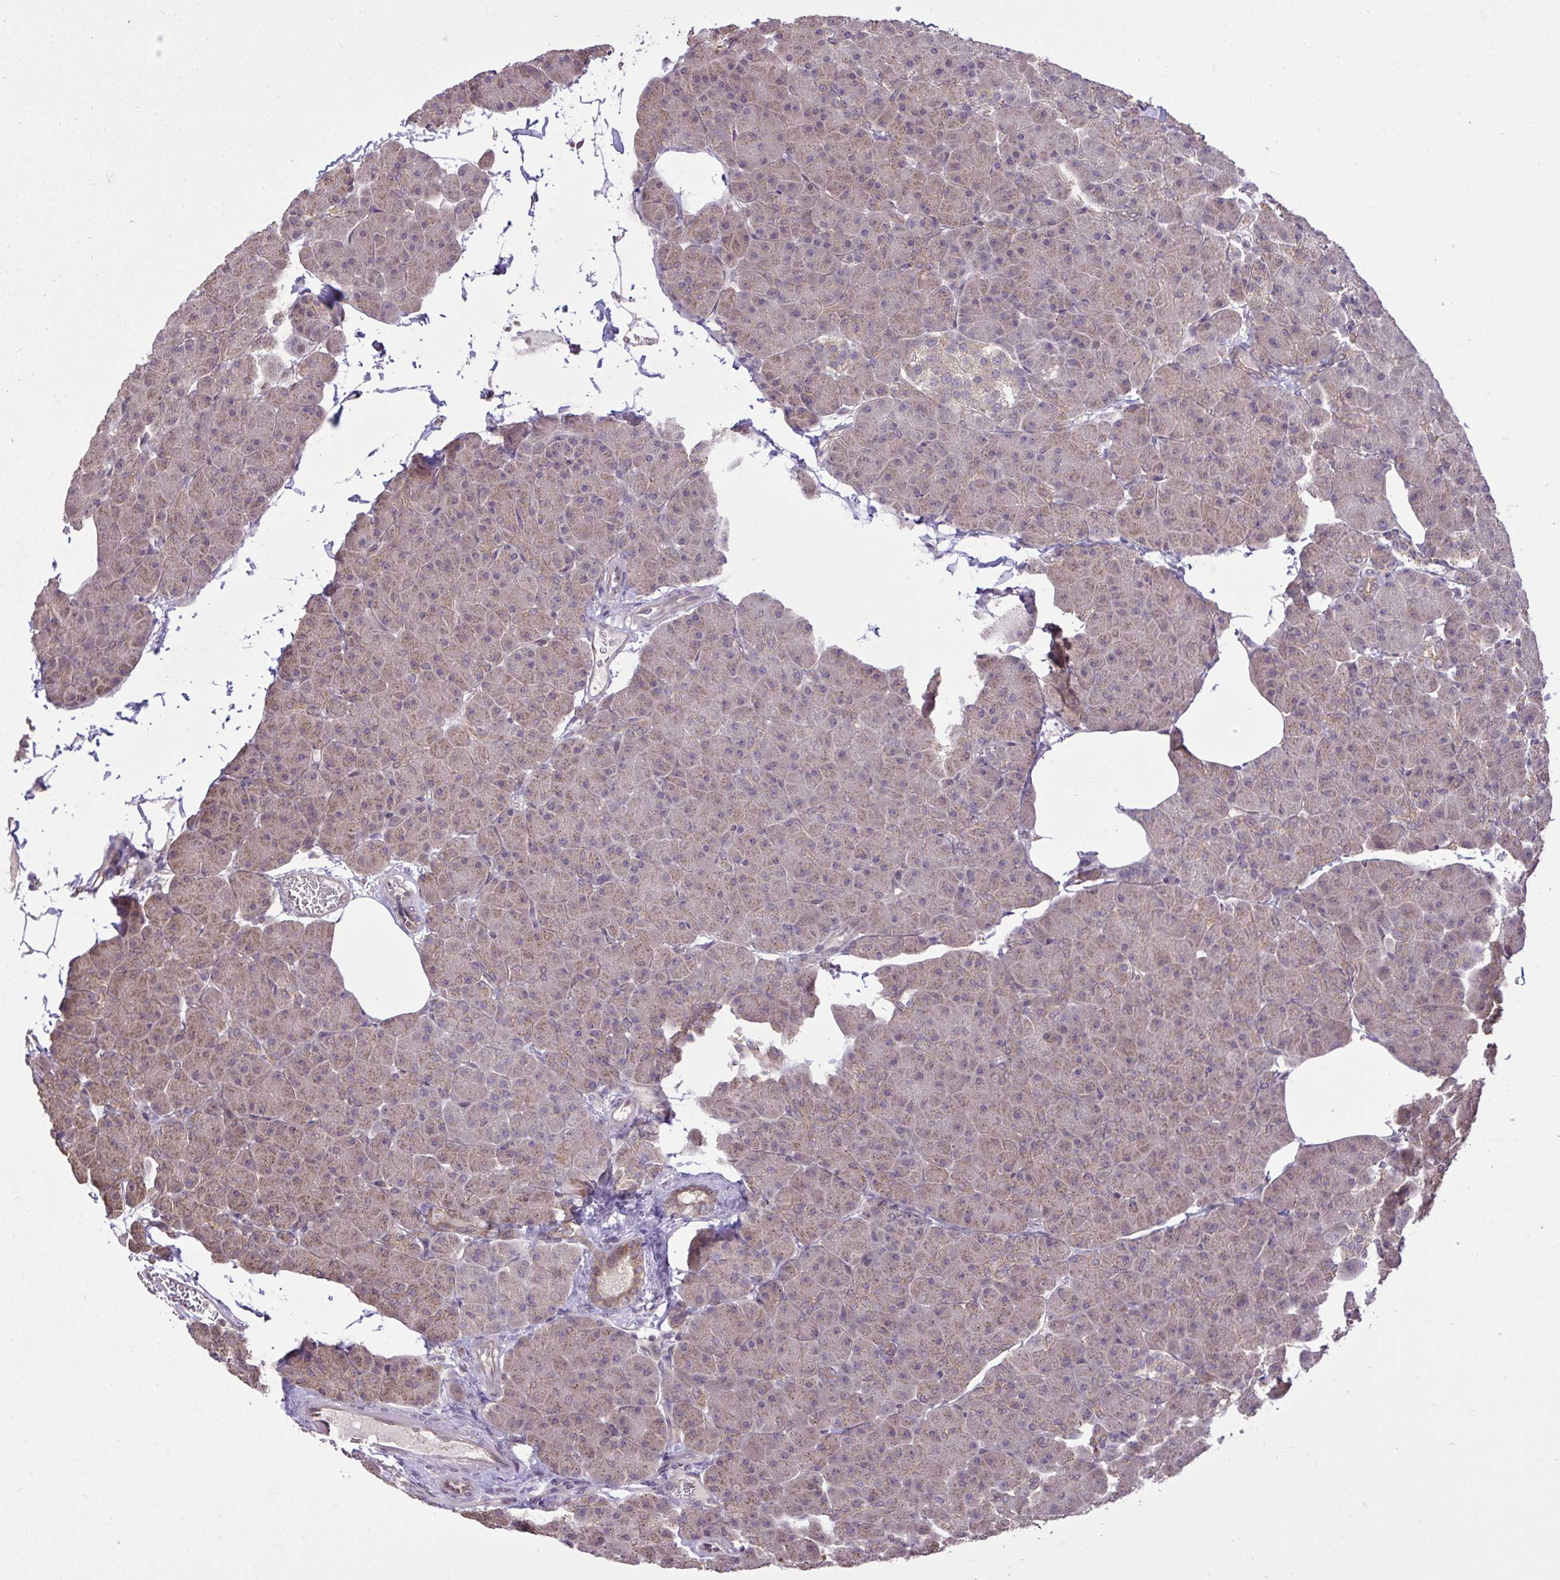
{"staining": {"intensity": "weak", "quantity": ">75%", "location": "cytoplasmic/membranous"}, "tissue": "pancreas", "cell_type": "Exocrine glandular cells", "image_type": "normal", "snomed": [{"axis": "morphology", "description": "Normal tissue, NOS"}, {"axis": "topography", "description": "Pancreas"}], "caption": "Immunohistochemical staining of benign pancreas reveals low levels of weak cytoplasmic/membranous staining in approximately >75% of exocrine glandular cells.", "gene": "CYP20A1", "patient": {"sex": "male", "age": 35}}